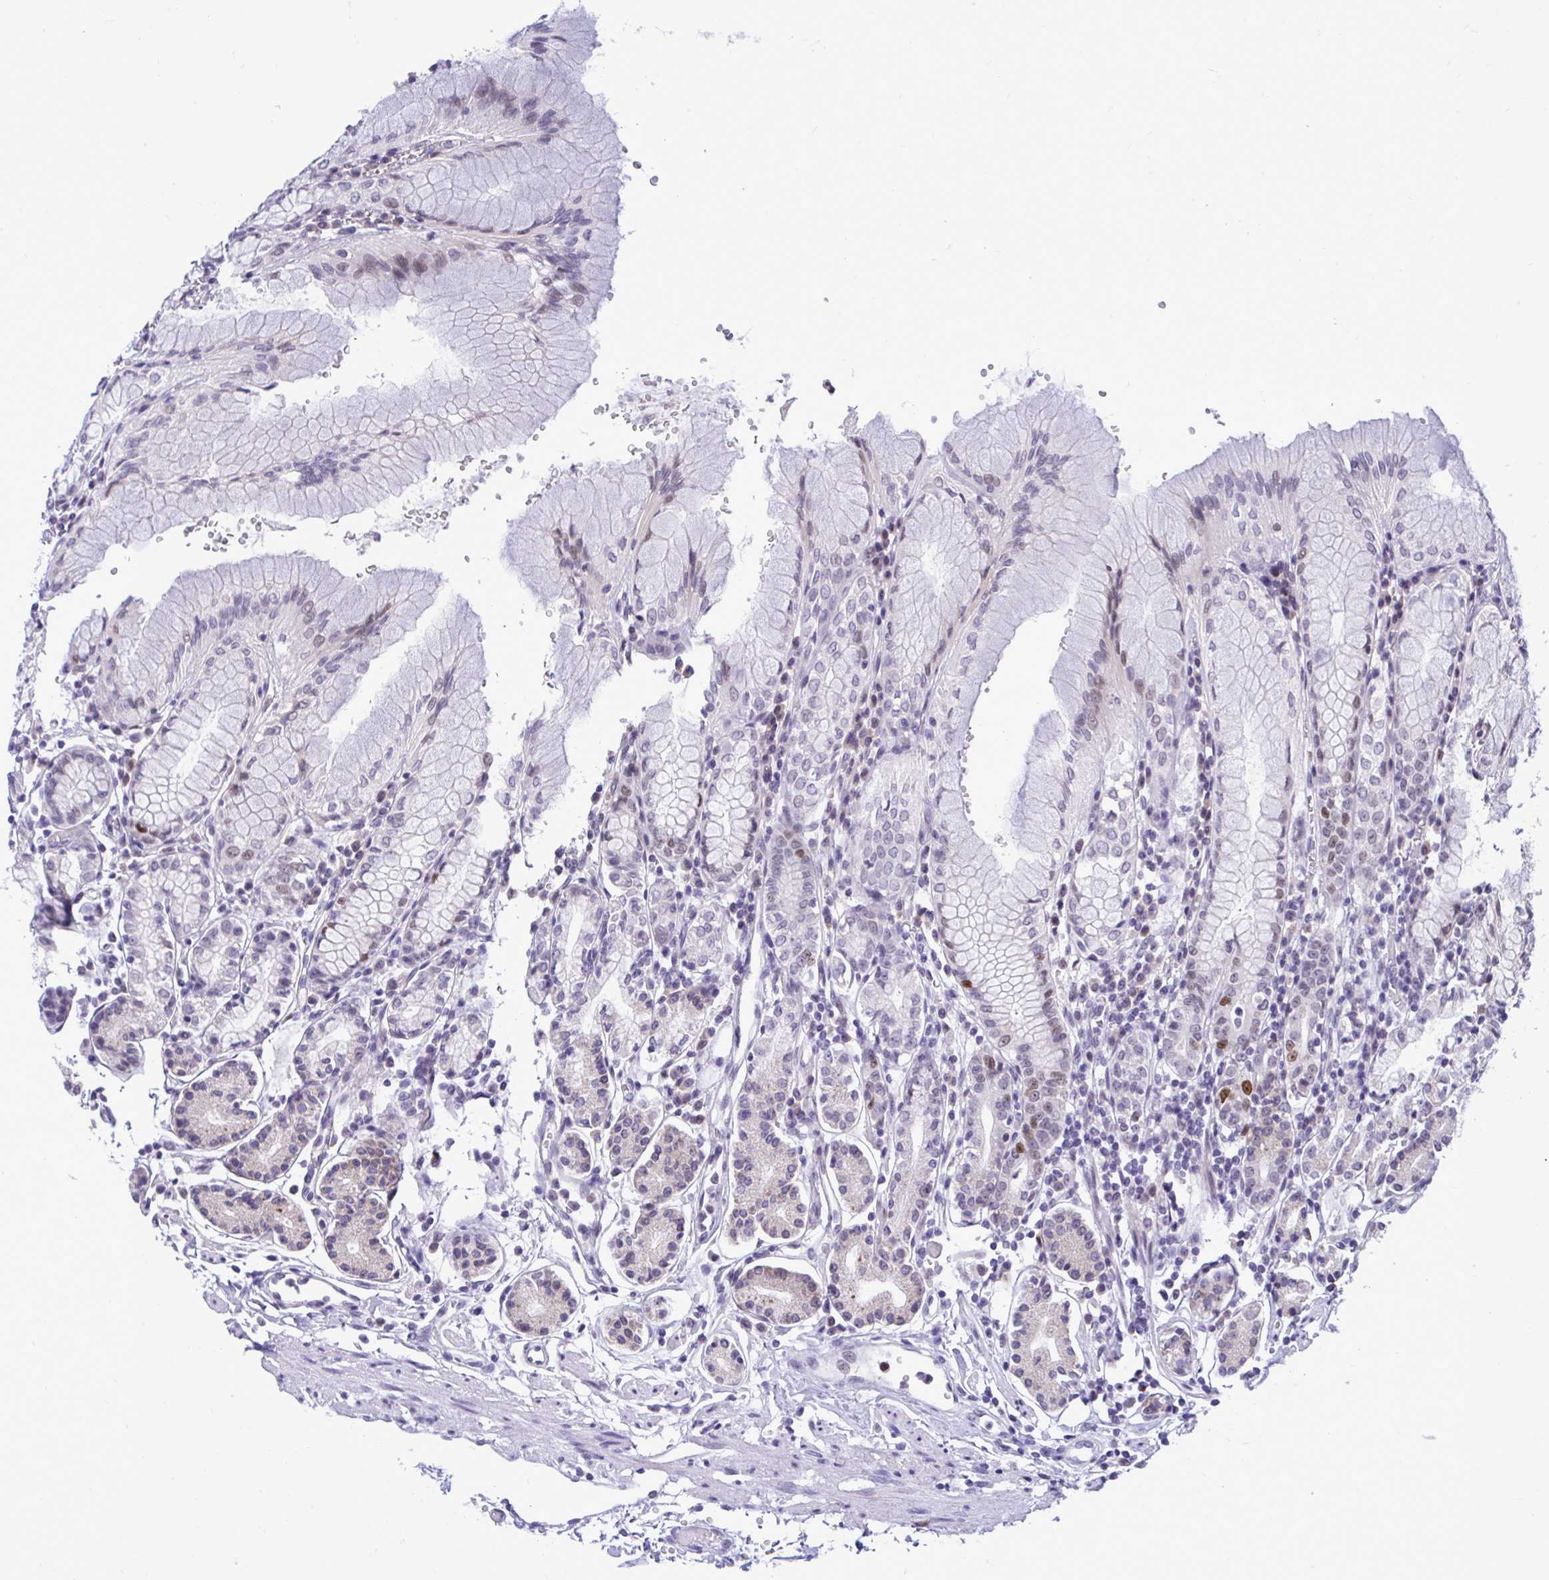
{"staining": {"intensity": "moderate", "quantity": "<25%", "location": "nuclear"}, "tissue": "stomach", "cell_type": "Glandular cells", "image_type": "normal", "snomed": [{"axis": "morphology", "description": "Normal tissue, NOS"}, {"axis": "topography", "description": "Stomach"}], "caption": "The photomicrograph shows staining of normal stomach, revealing moderate nuclear protein expression (brown color) within glandular cells. (Brightfield microscopy of DAB IHC at high magnification).", "gene": "C1QL2", "patient": {"sex": "female", "age": 62}}